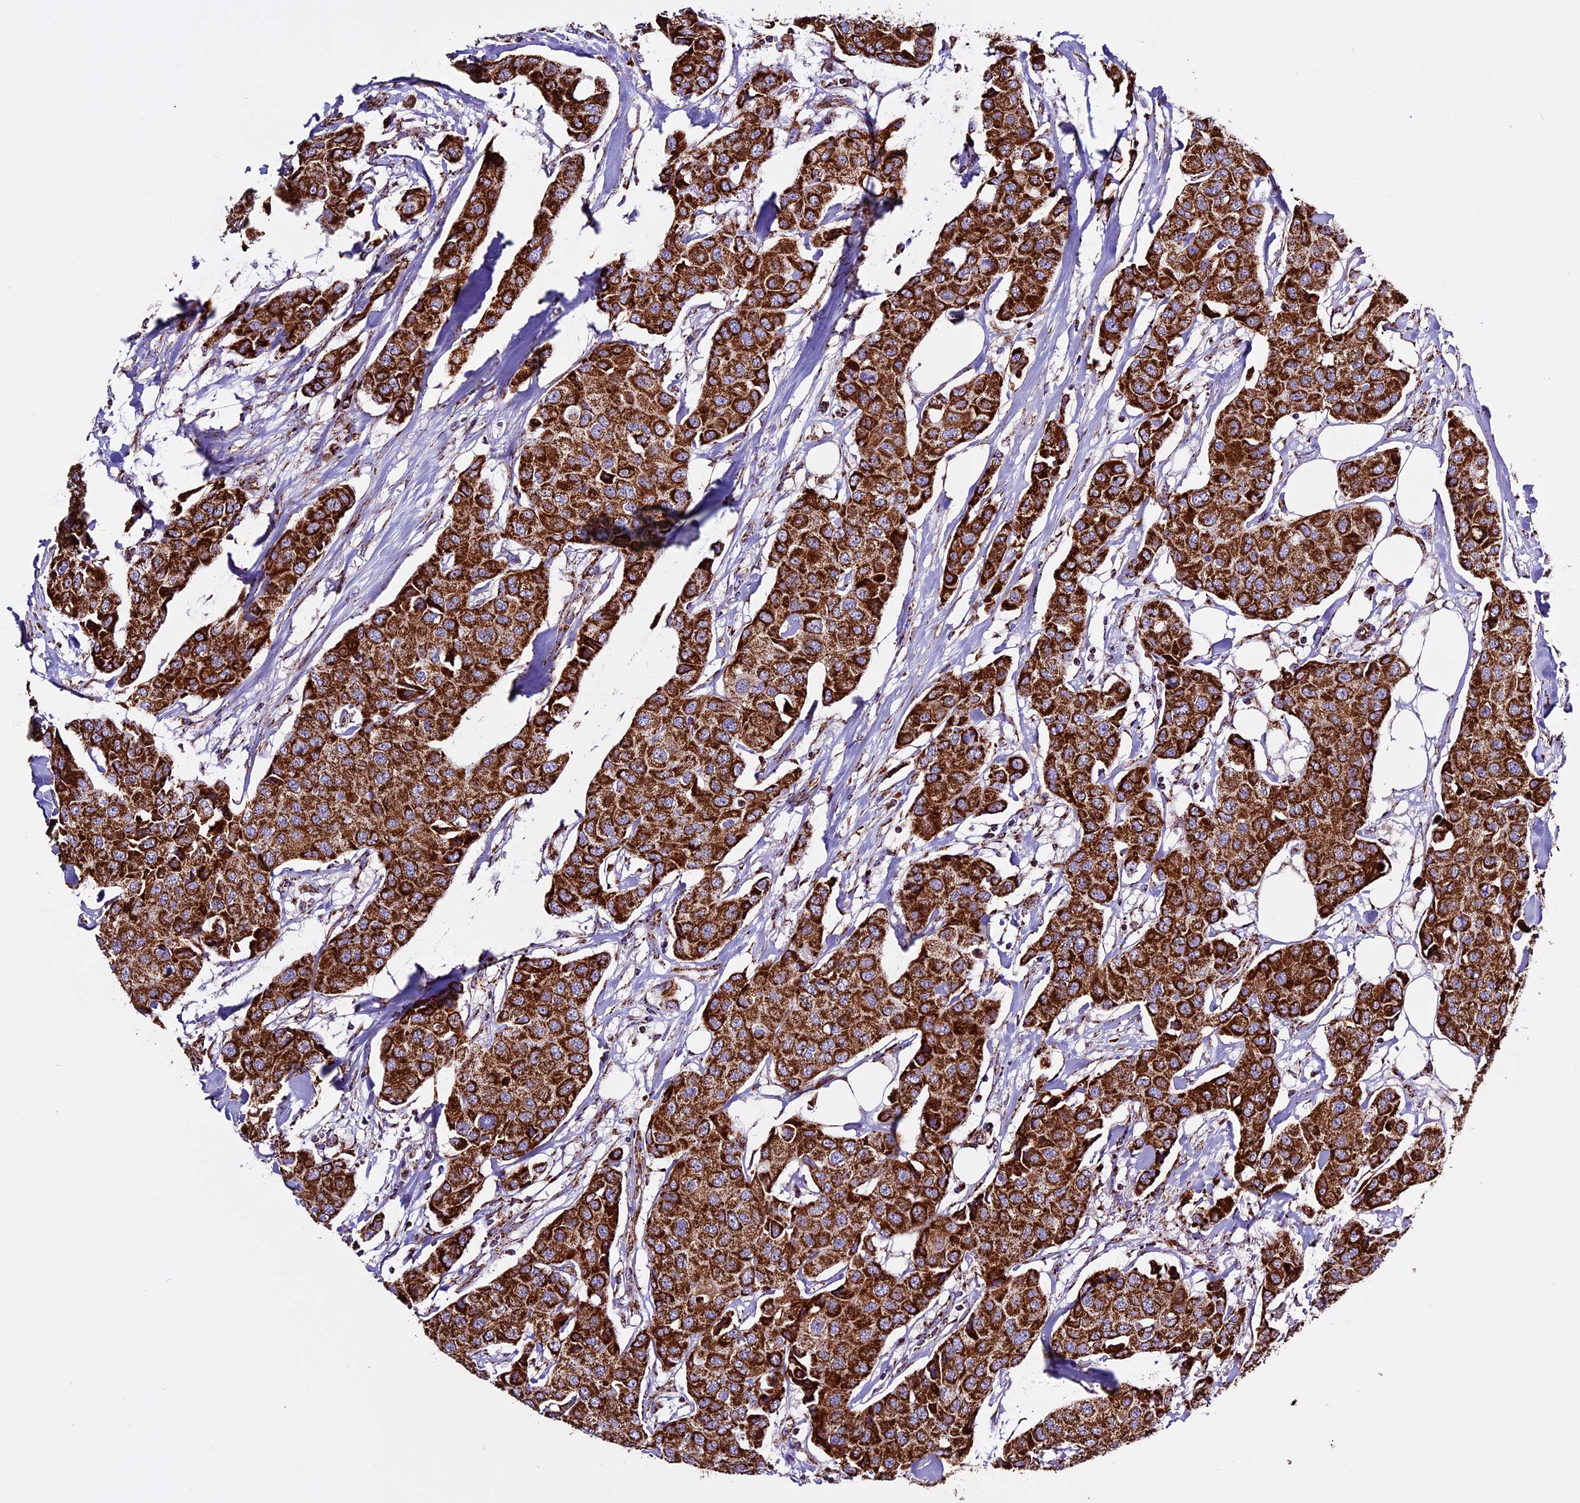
{"staining": {"intensity": "strong", "quantity": ">75%", "location": "cytoplasmic/membranous"}, "tissue": "breast cancer", "cell_type": "Tumor cells", "image_type": "cancer", "snomed": [{"axis": "morphology", "description": "Duct carcinoma"}, {"axis": "topography", "description": "Breast"}], "caption": "This is an image of immunohistochemistry staining of breast cancer (intraductal carcinoma), which shows strong positivity in the cytoplasmic/membranous of tumor cells.", "gene": "CX3CL1", "patient": {"sex": "female", "age": 80}}